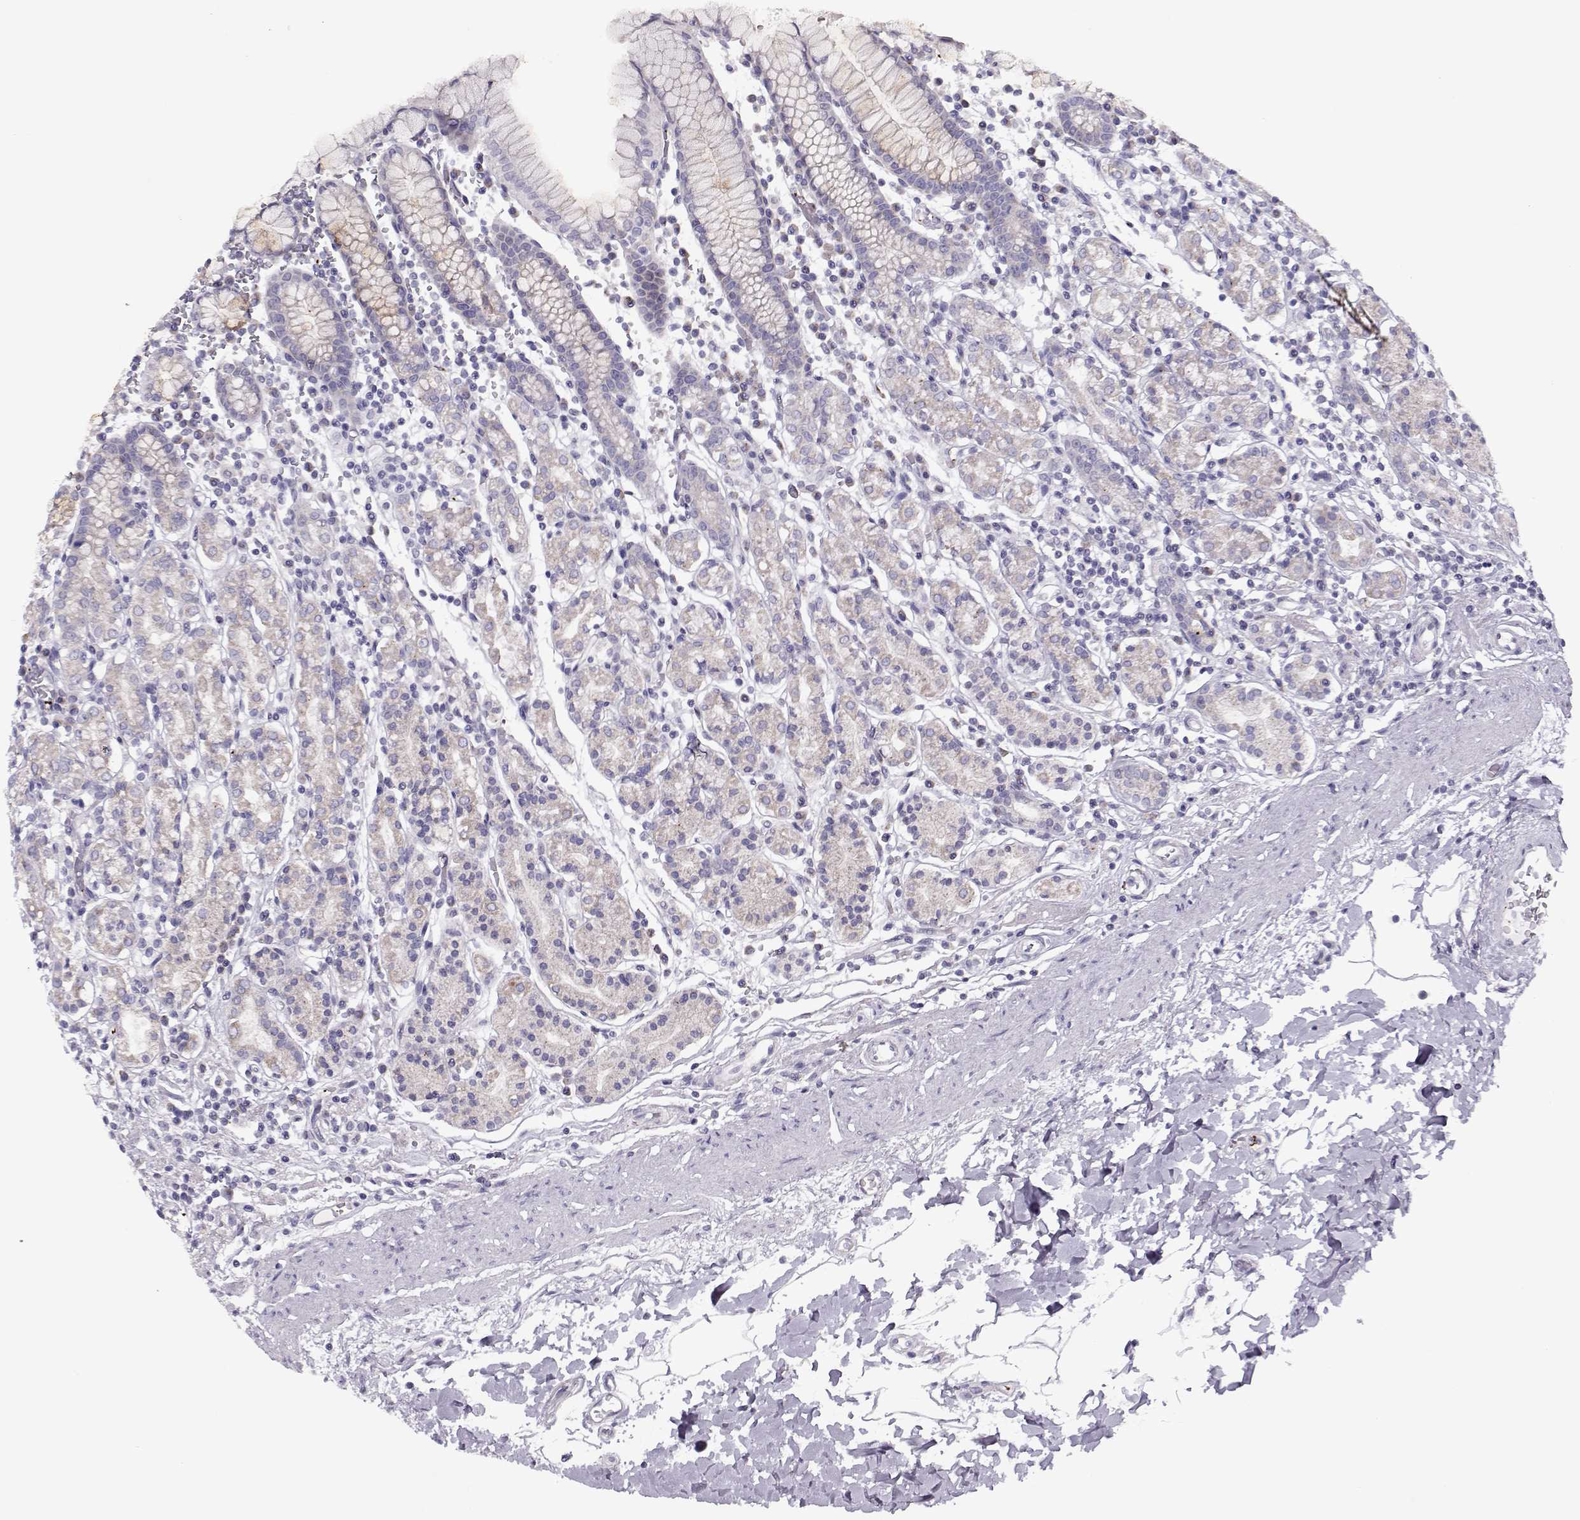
{"staining": {"intensity": "negative", "quantity": "none", "location": "none"}, "tissue": "stomach", "cell_type": "Glandular cells", "image_type": "normal", "snomed": [{"axis": "morphology", "description": "Normal tissue, NOS"}, {"axis": "topography", "description": "Stomach, upper"}, {"axis": "topography", "description": "Stomach"}], "caption": "Immunohistochemistry micrograph of unremarkable stomach: human stomach stained with DAB (3,3'-diaminobenzidine) displays no significant protein expression in glandular cells. (Immunohistochemistry, brightfield microscopy, high magnification).", "gene": "KLF17", "patient": {"sex": "male", "age": 62}}